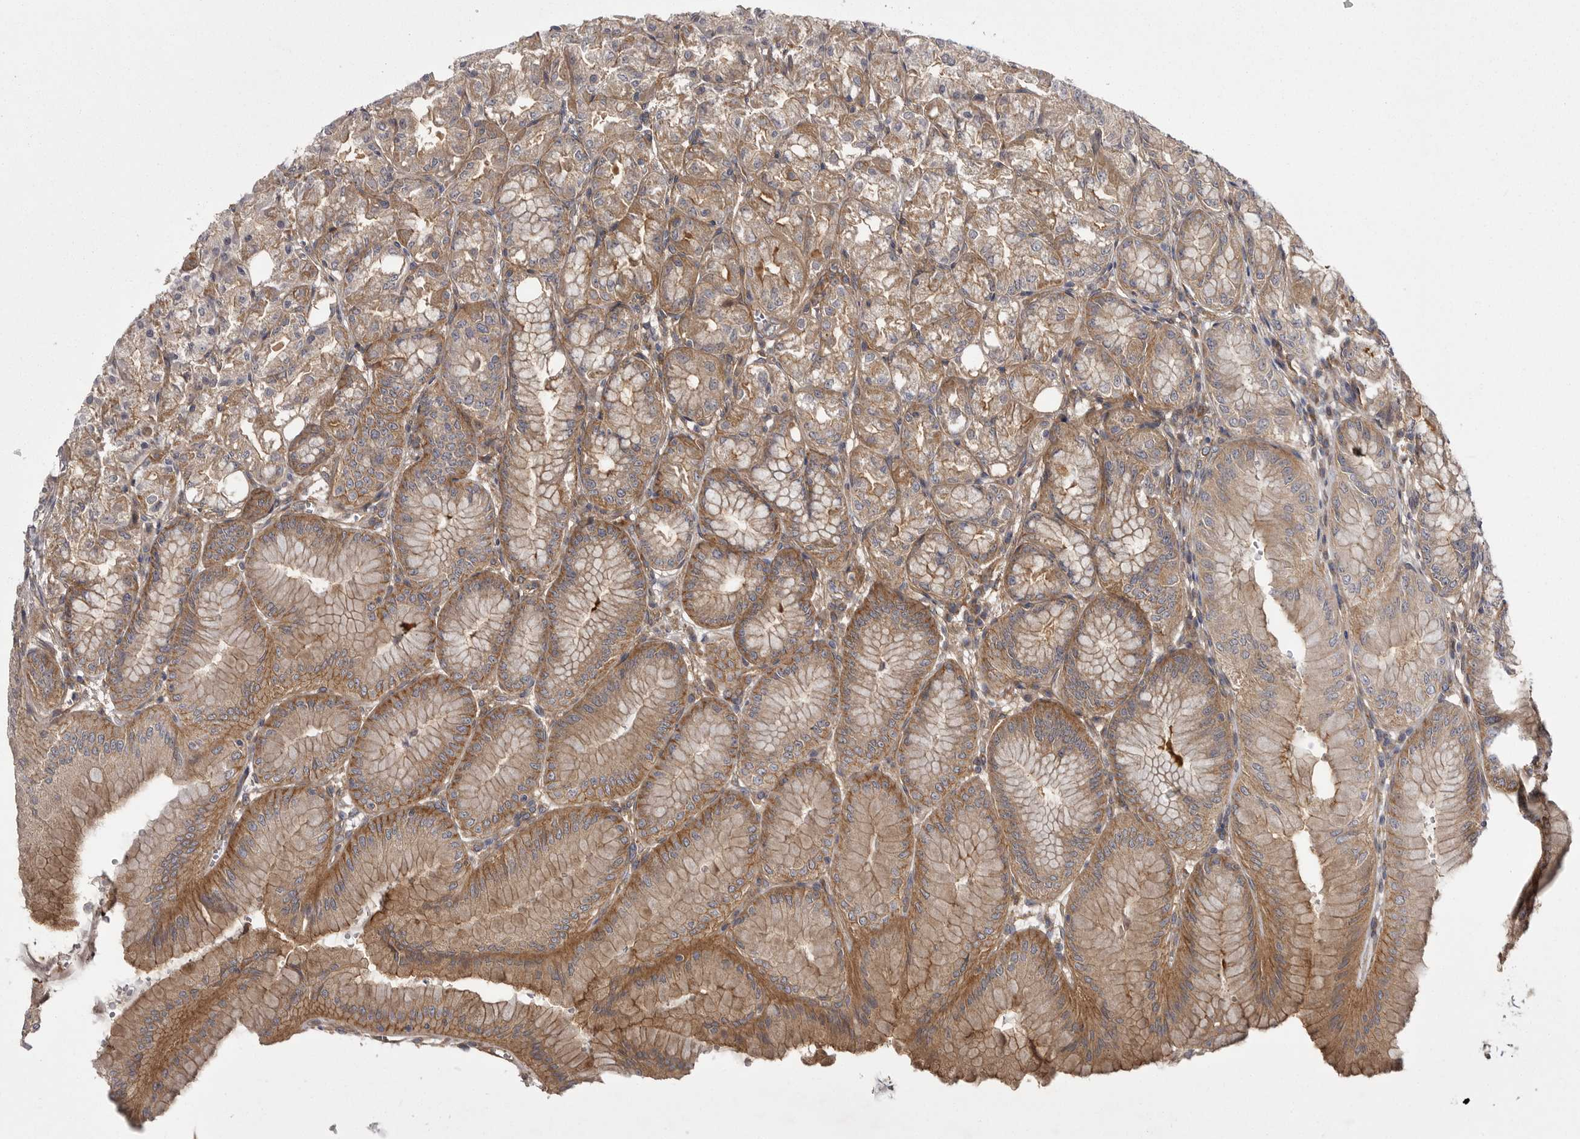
{"staining": {"intensity": "moderate", "quantity": ">75%", "location": "cytoplasmic/membranous"}, "tissue": "stomach", "cell_type": "Glandular cells", "image_type": "normal", "snomed": [{"axis": "morphology", "description": "Normal tissue, NOS"}, {"axis": "topography", "description": "Stomach, lower"}], "caption": "This image exhibits immunohistochemistry staining of benign human stomach, with medium moderate cytoplasmic/membranous staining in approximately >75% of glandular cells.", "gene": "OSBPL9", "patient": {"sex": "male", "age": 71}}